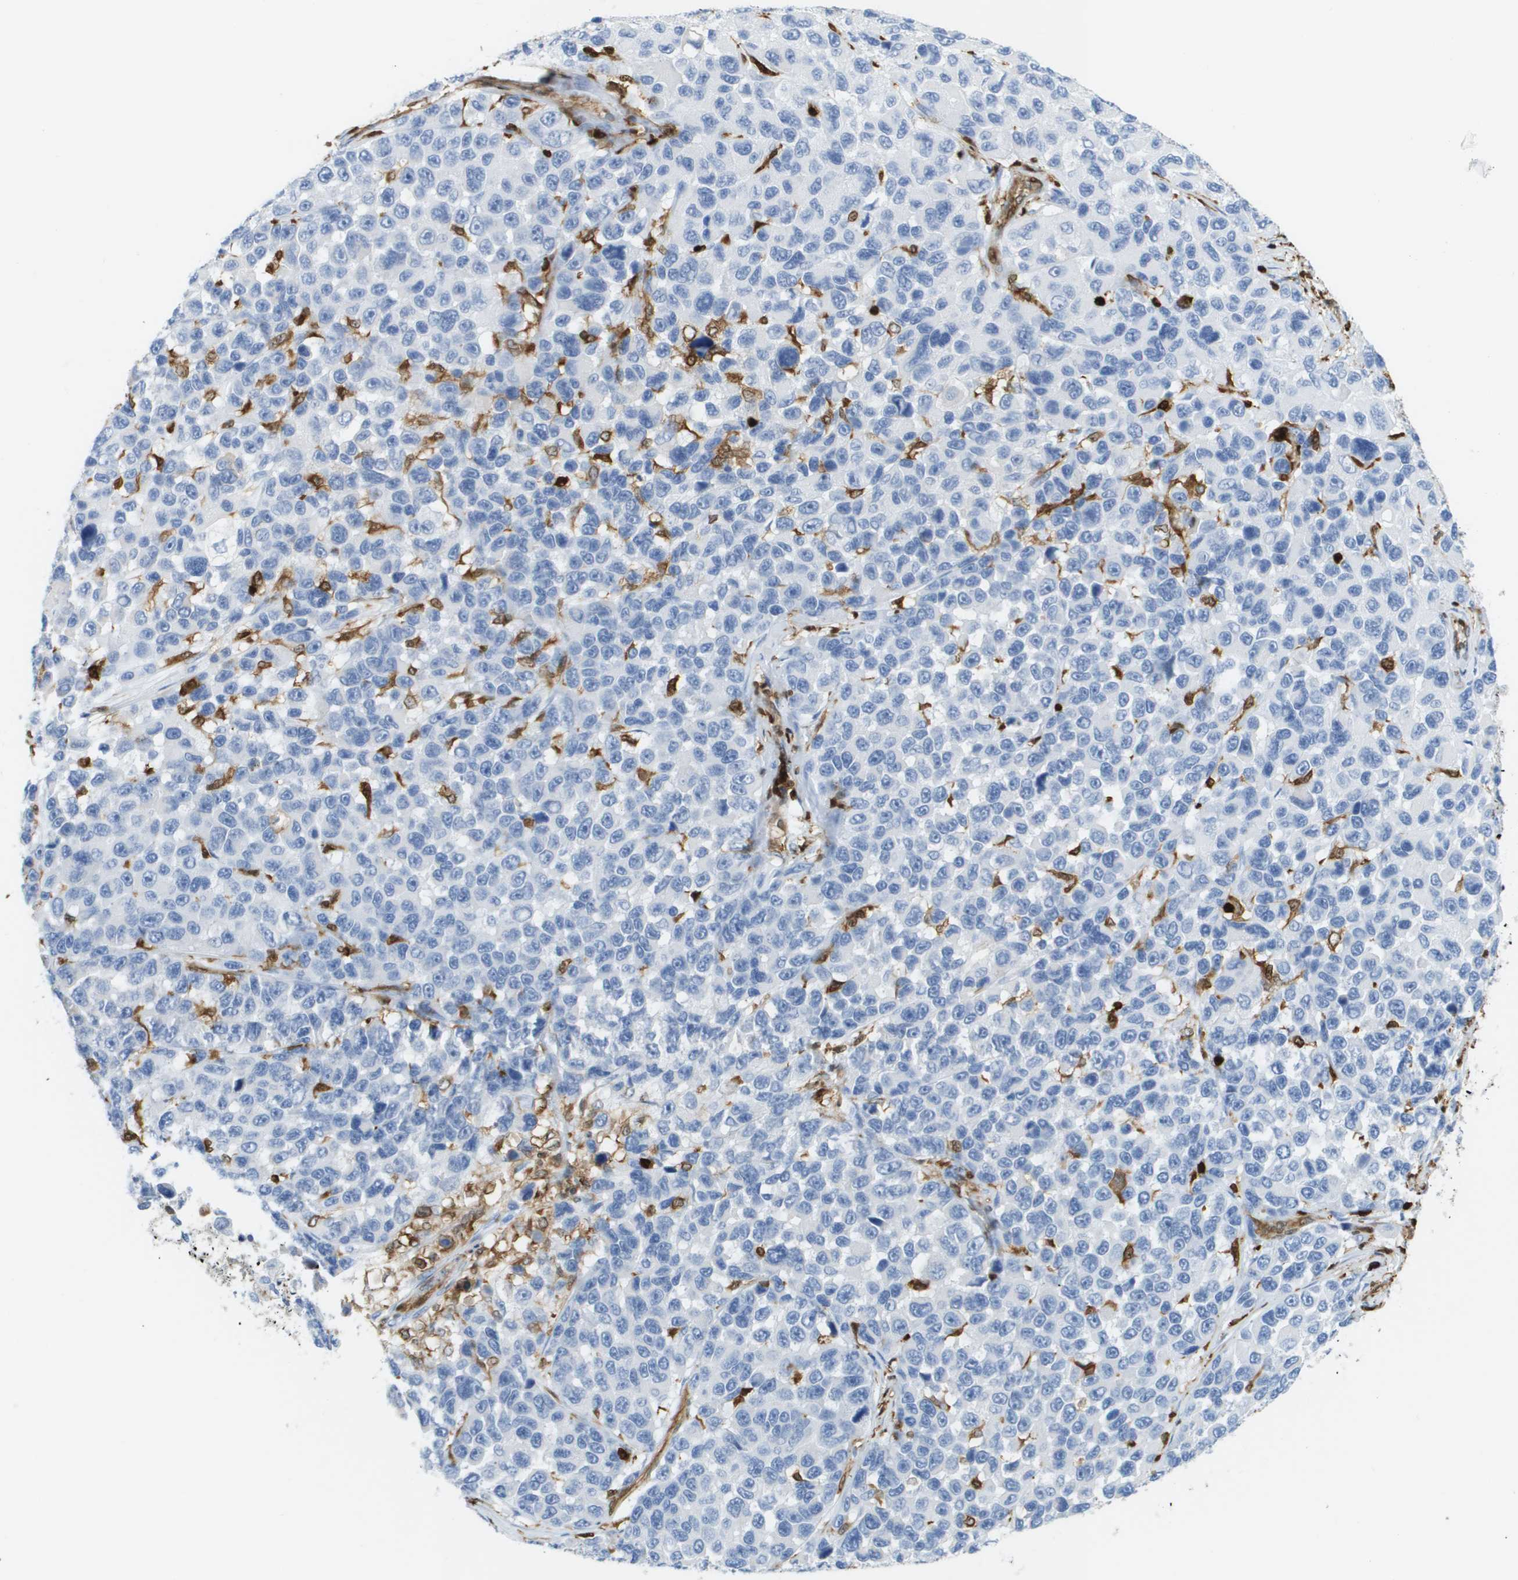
{"staining": {"intensity": "negative", "quantity": "none", "location": "none"}, "tissue": "melanoma", "cell_type": "Tumor cells", "image_type": "cancer", "snomed": [{"axis": "morphology", "description": "Malignant melanoma, NOS"}, {"axis": "topography", "description": "Skin"}], "caption": "Tumor cells are negative for brown protein staining in malignant melanoma.", "gene": "DOCK5", "patient": {"sex": "male", "age": 53}}